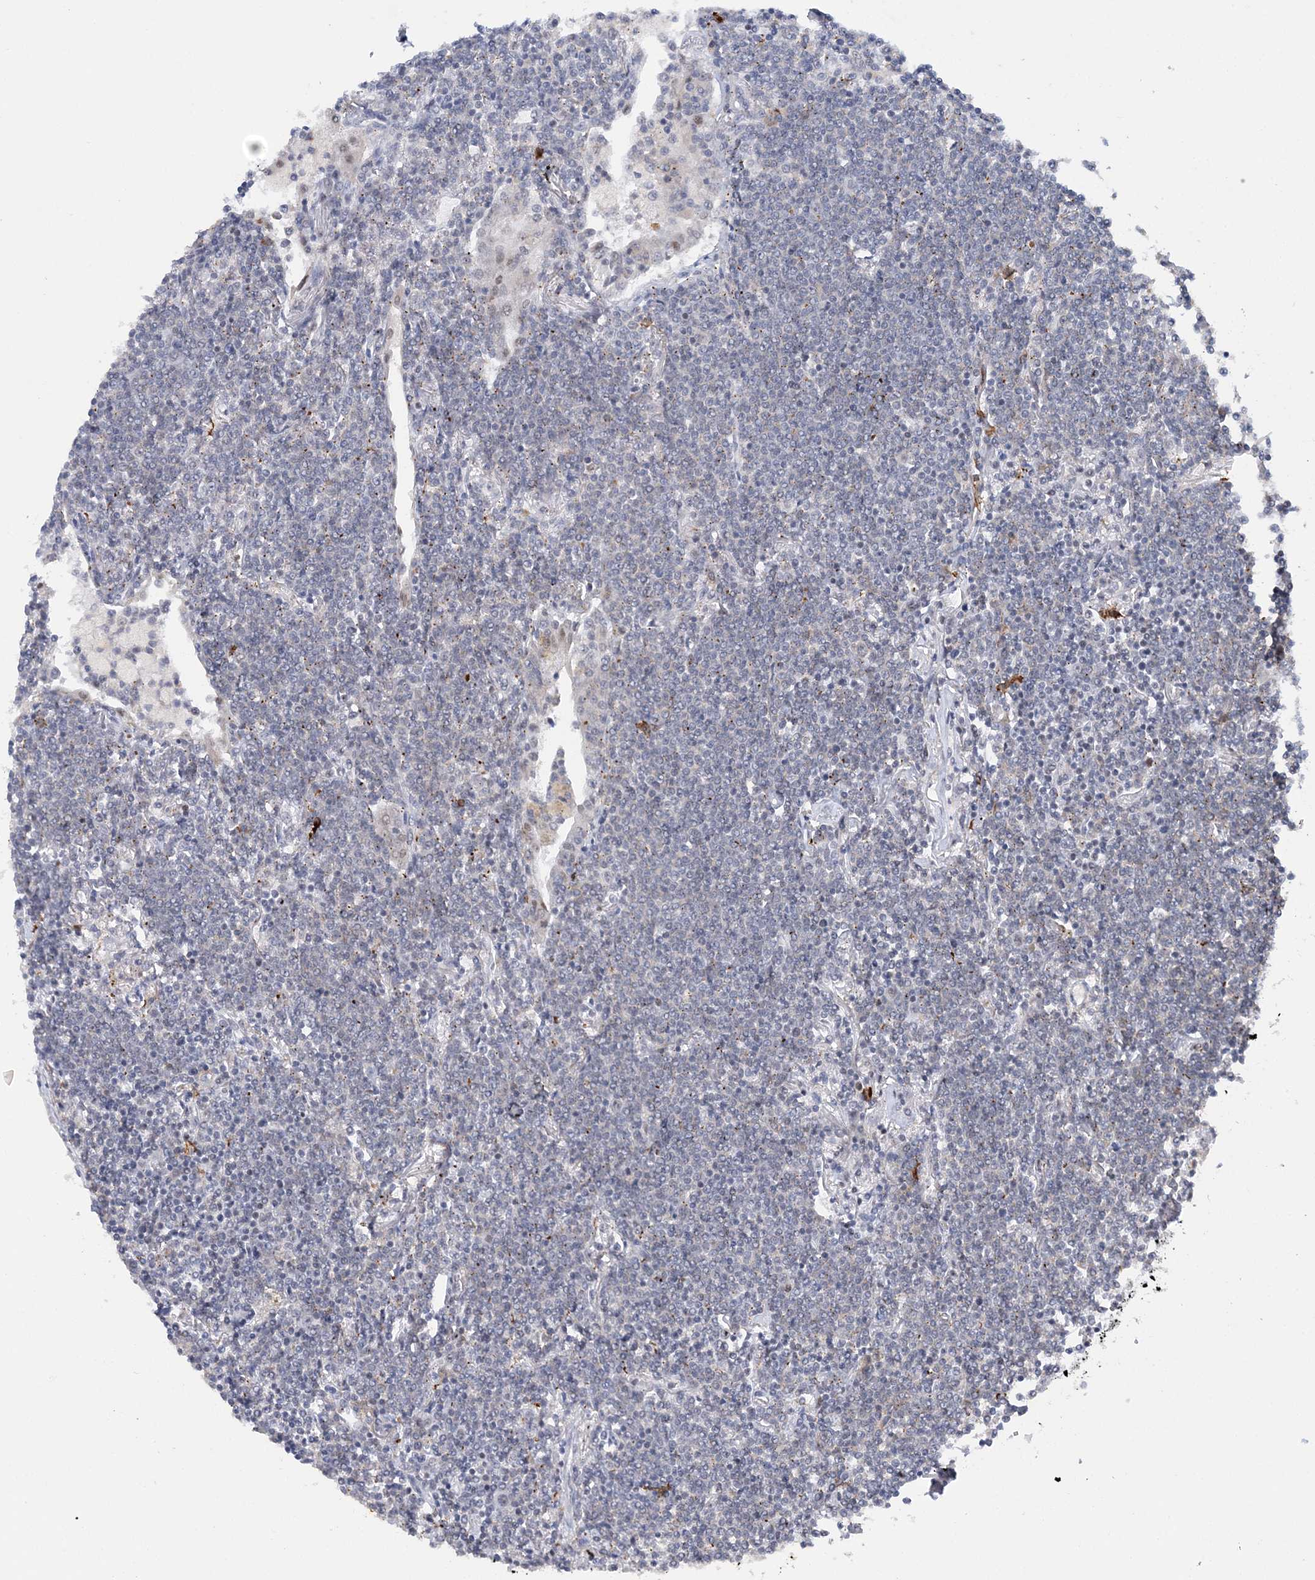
{"staining": {"intensity": "negative", "quantity": "none", "location": "none"}, "tissue": "lymphoma", "cell_type": "Tumor cells", "image_type": "cancer", "snomed": [{"axis": "morphology", "description": "Malignant lymphoma, non-Hodgkin's type, Low grade"}, {"axis": "topography", "description": "Lung"}], "caption": "Lymphoma was stained to show a protein in brown. There is no significant expression in tumor cells. (Brightfield microscopy of DAB (3,3'-diaminobenzidine) immunohistochemistry at high magnification).", "gene": "PRMT9", "patient": {"sex": "female", "age": 71}}